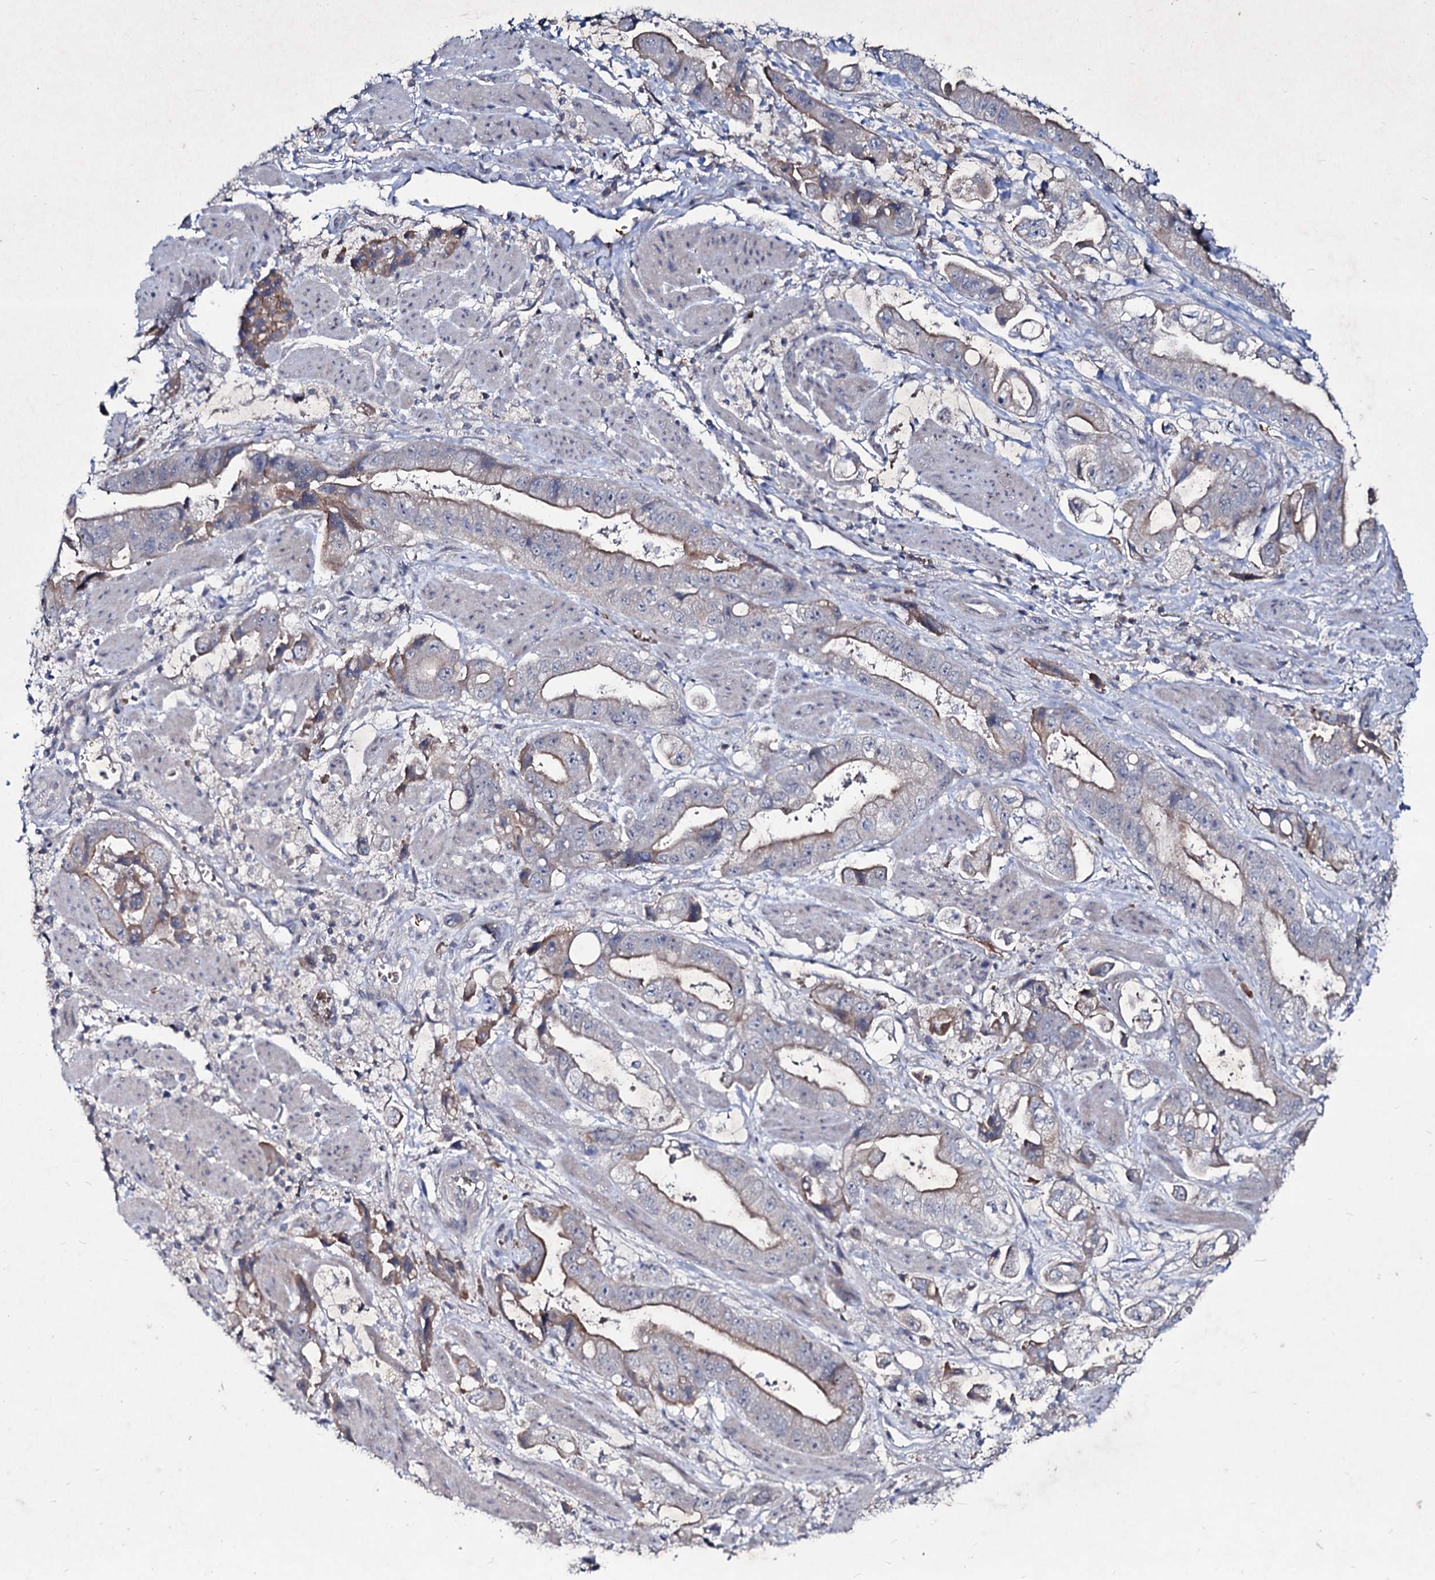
{"staining": {"intensity": "weak", "quantity": ">75%", "location": "cytoplasmic/membranous"}, "tissue": "stomach cancer", "cell_type": "Tumor cells", "image_type": "cancer", "snomed": [{"axis": "morphology", "description": "Adenocarcinoma, NOS"}, {"axis": "topography", "description": "Stomach"}], "caption": "There is low levels of weak cytoplasmic/membranous staining in tumor cells of adenocarcinoma (stomach), as demonstrated by immunohistochemical staining (brown color).", "gene": "RNF6", "patient": {"sex": "male", "age": 62}}